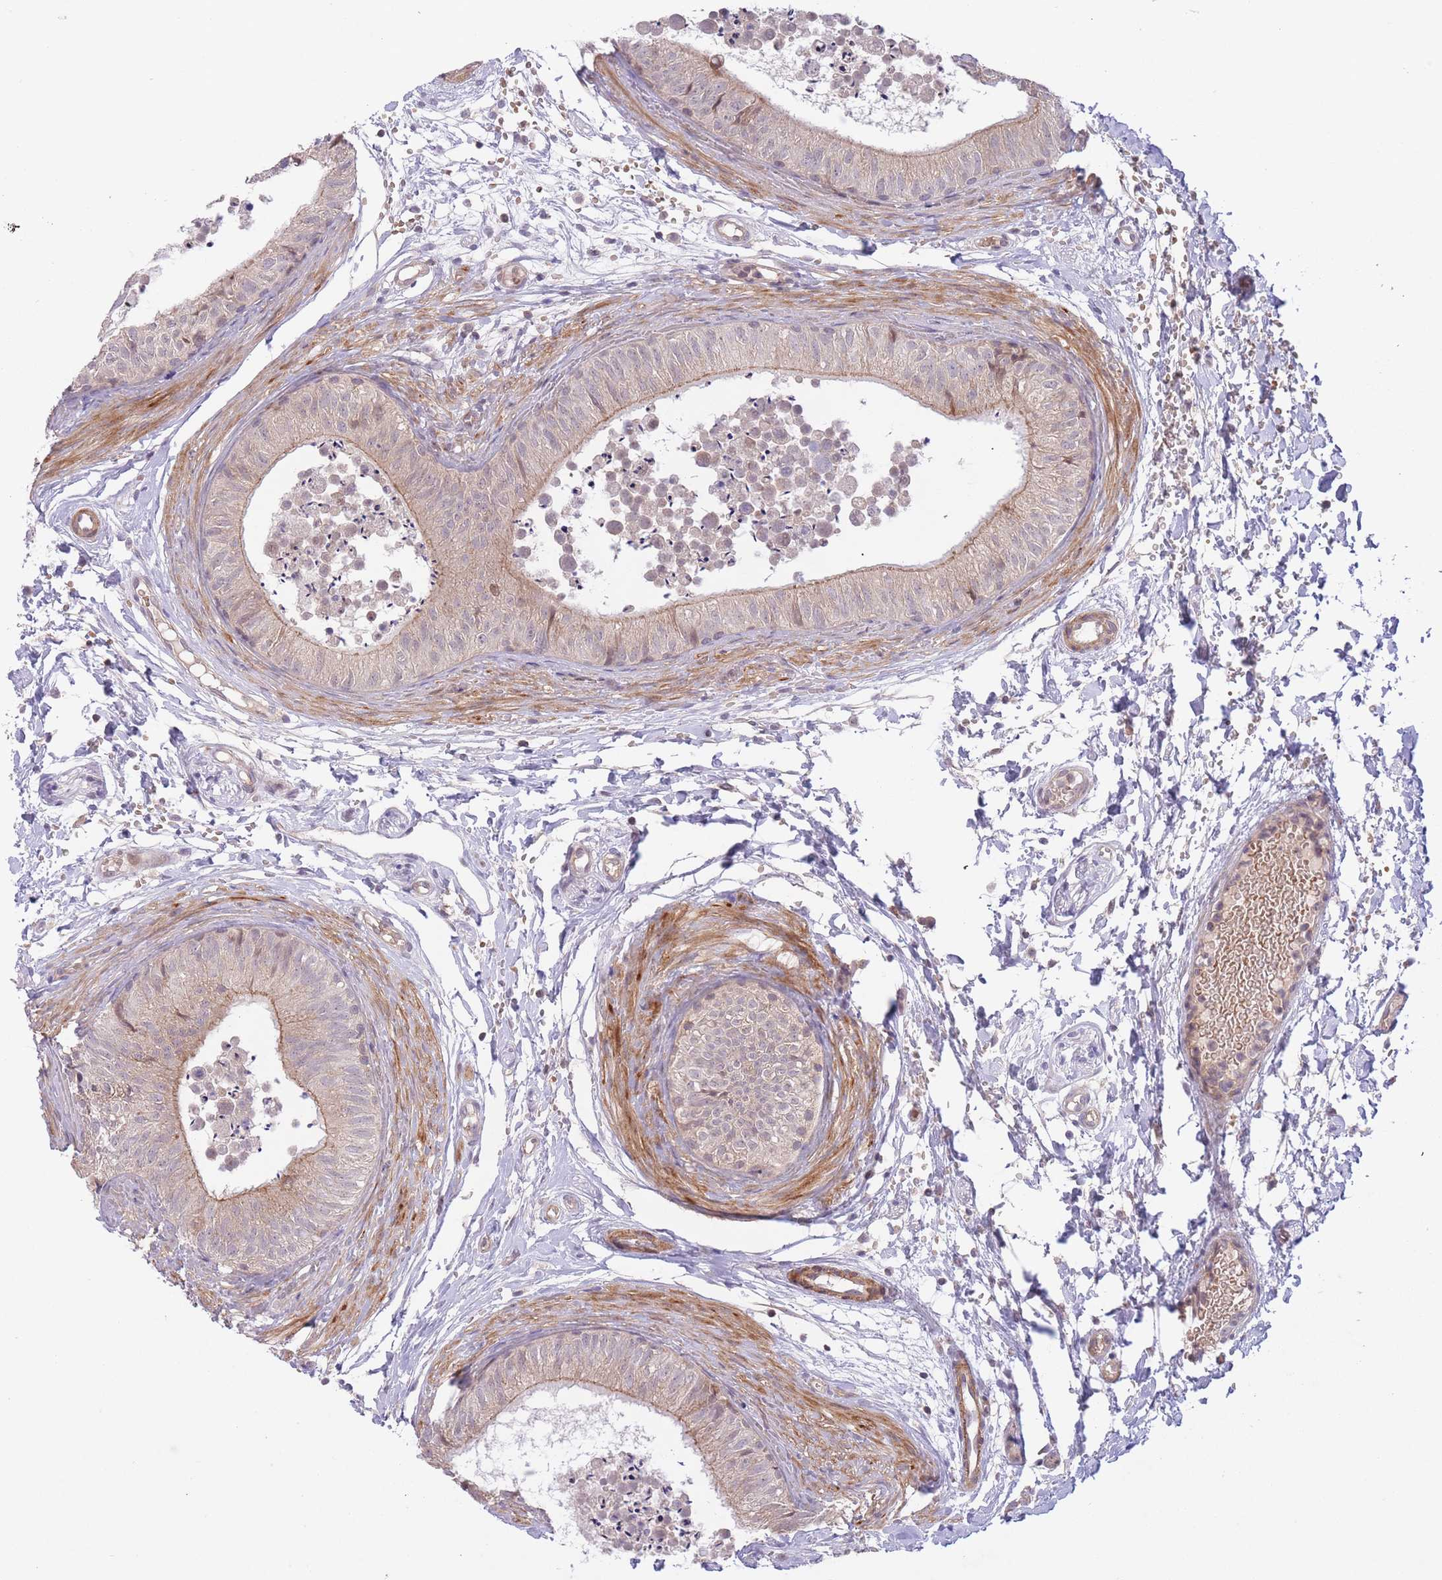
{"staining": {"intensity": "weak", "quantity": "25%-75%", "location": "cytoplasmic/membranous"}, "tissue": "epididymis", "cell_type": "Glandular cells", "image_type": "normal", "snomed": [{"axis": "morphology", "description": "Normal tissue, NOS"}, {"axis": "topography", "description": "Epididymis"}], "caption": "DAB (3,3'-diaminobenzidine) immunohistochemical staining of benign epididymis exhibits weak cytoplasmic/membranous protein expression in approximately 25%-75% of glandular cells.", "gene": "FUT3", "patient": {"sex": "male", "age": 15}}